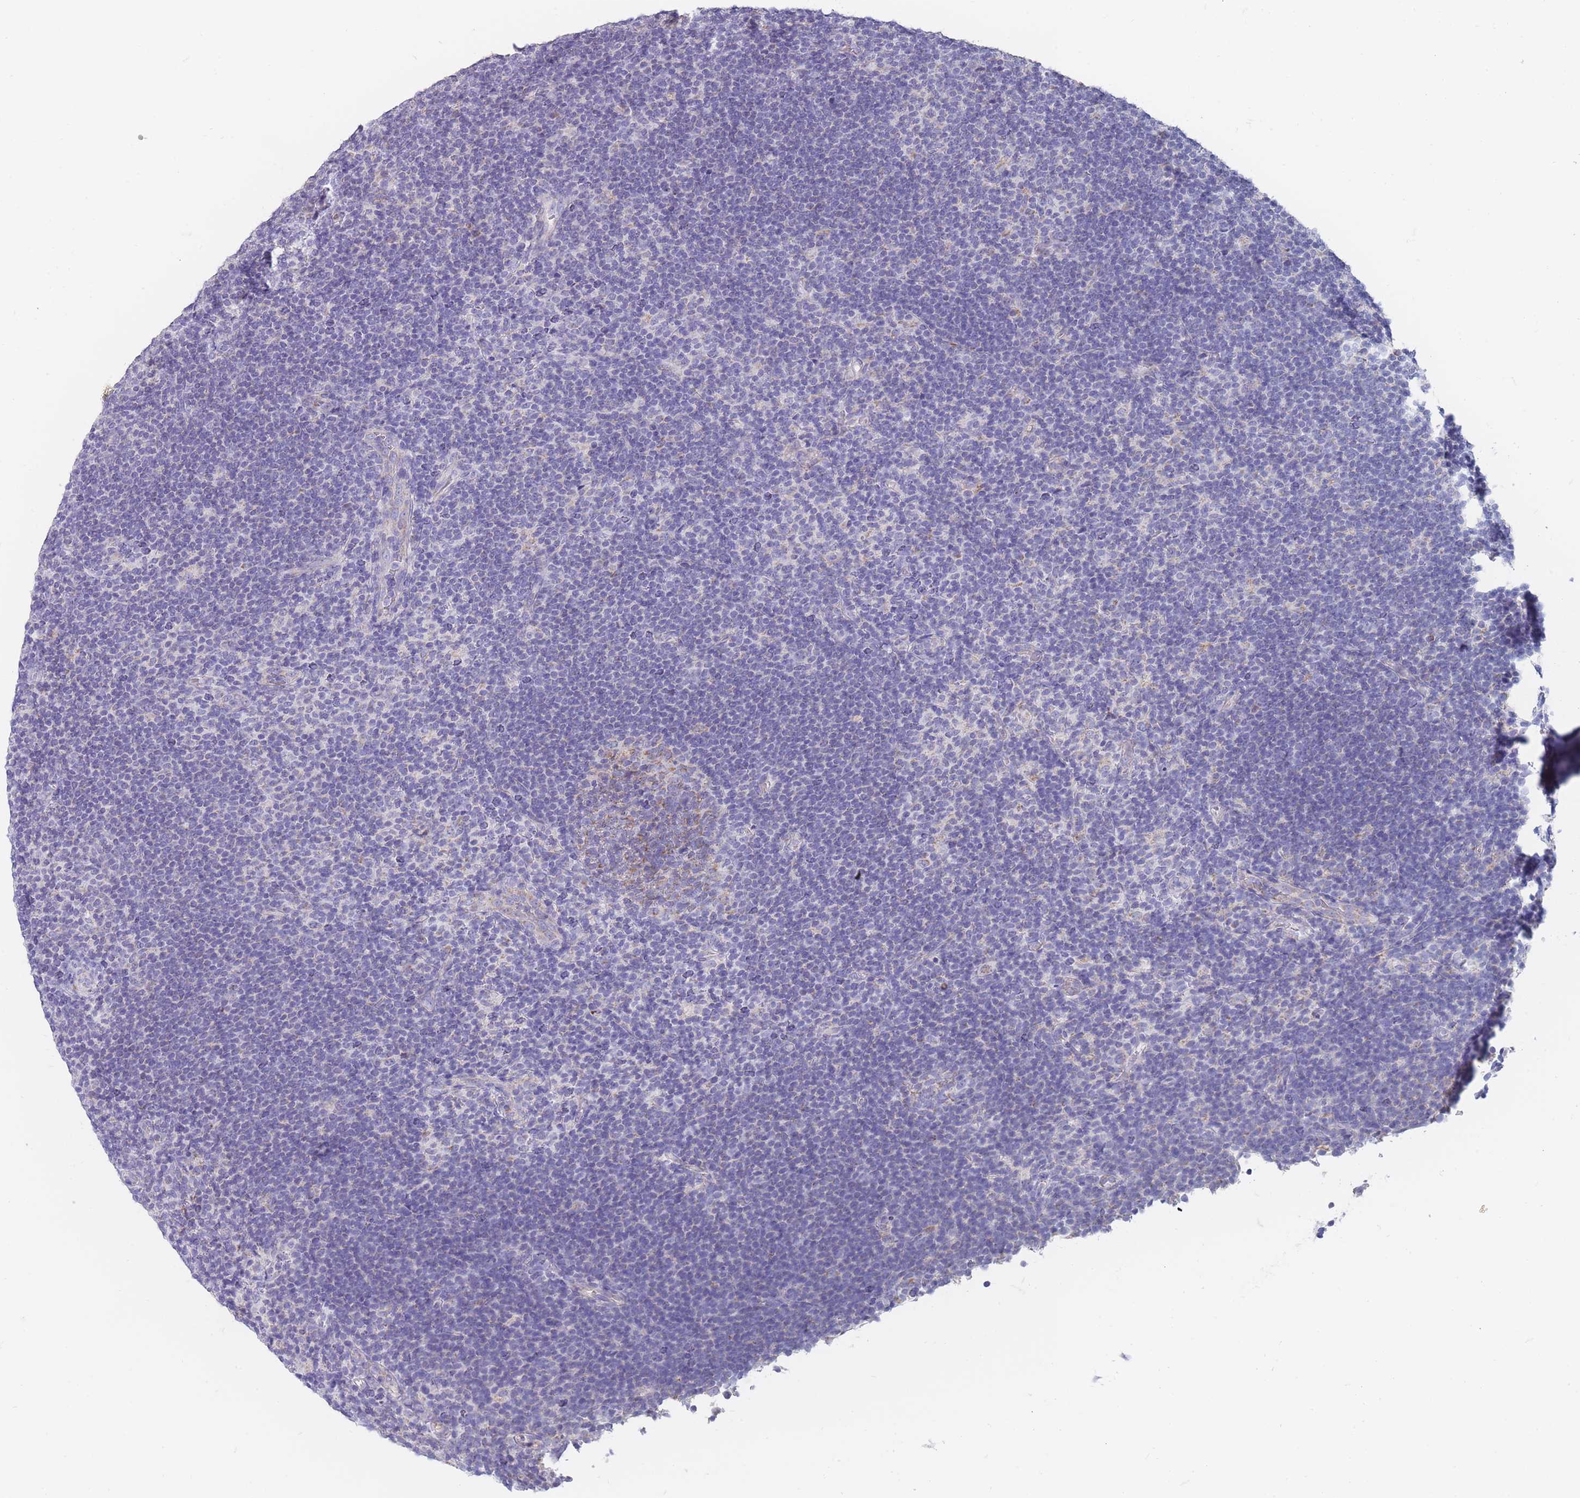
{"staining": {"intensity": "negative", "quantity": "none", "location": "none"}, "tissue": "lymphoma", "cell_type": "Tumor cells", "image_type": "cancer", "snomed": [{"axis": "morphology", "description": "Hodgkin's disease, NOS"}, {"axis": "topography", "description": "Lymph node"}], "caption": "A micrograph of human Hodgkin's disease is negative for staining in tumor cells.", "gene": "MRPS14", "patient": {"sex": "female", "age": 57}}